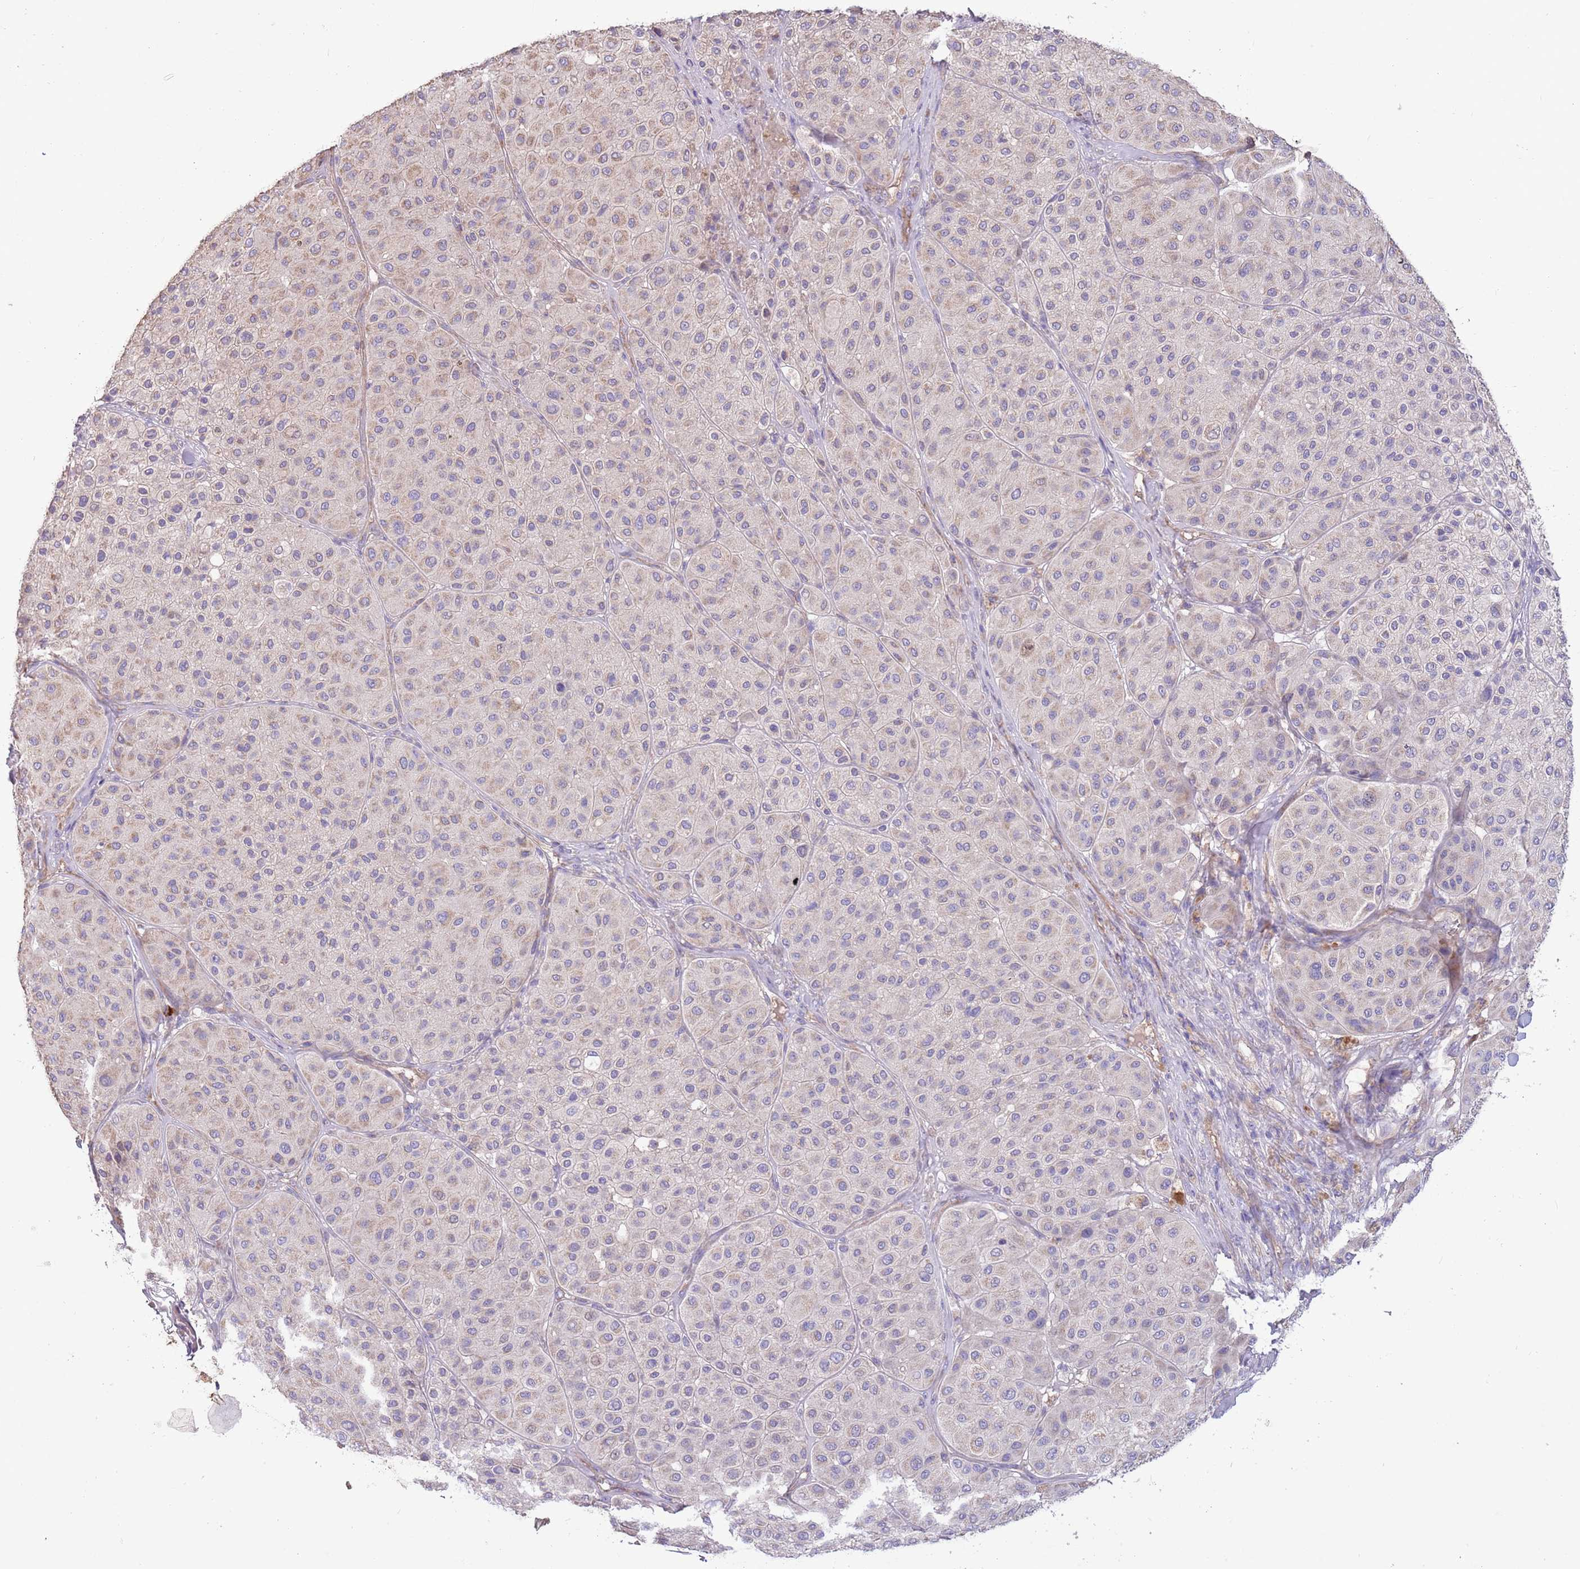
{"staining": {"intensity": "weak", "quantity": "<25%", "location": "cytoplasmic/membranous"}, "tissue": "melanoma", "cell_type": "Tumor cells", "image_type": "cancer", "snomed": [{"axis": "morphology", "description": "Malignant melanoma, Metastatic site"}, {"axis": "topography", "description": "Smooth muscle"}], "caption": "Malignant melanoma (metastatic site) stained for a protein using IHC exhibits no expression tumor cells.", "gene": "TRMO", "patient": {"sex": "male", "age": 41}}